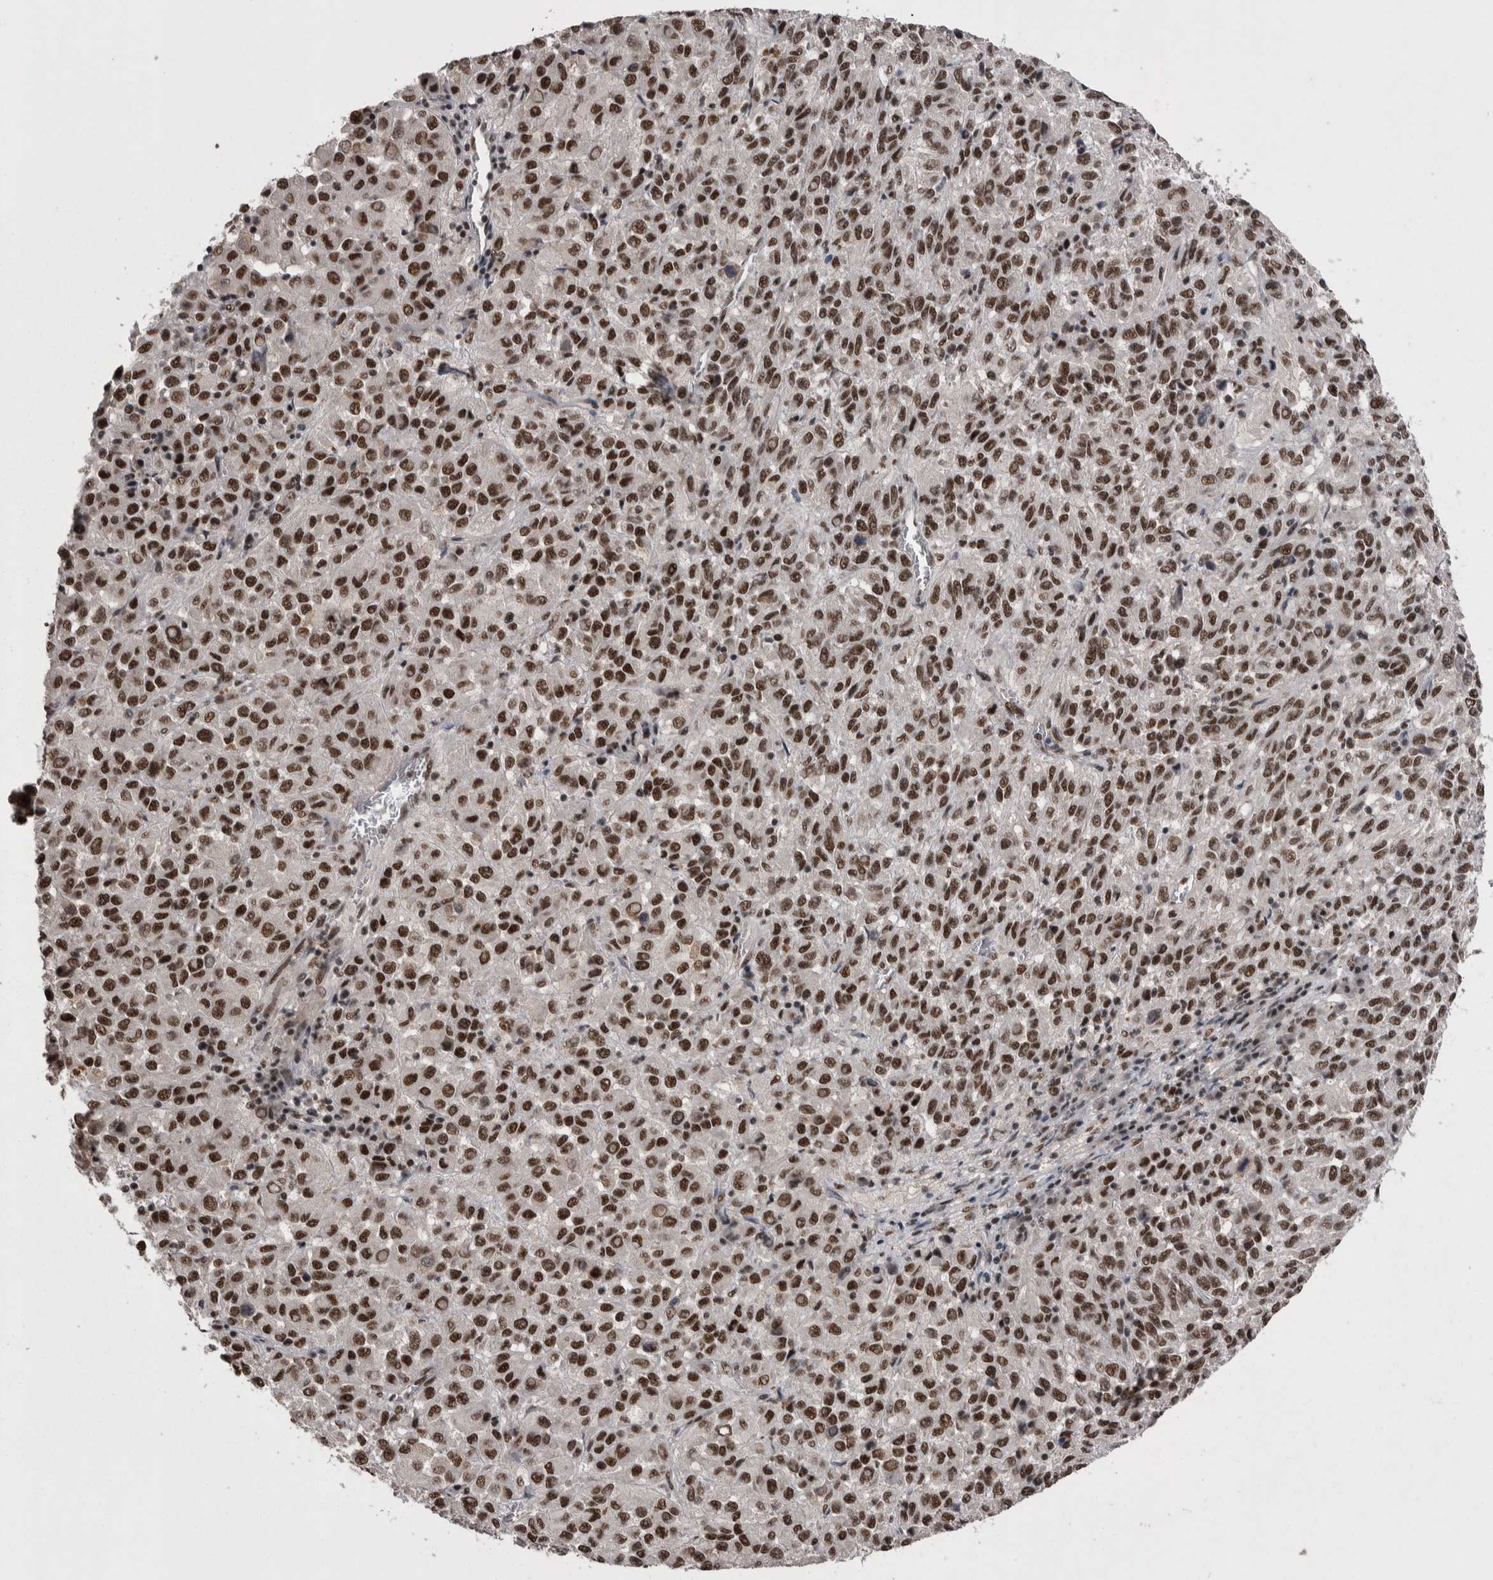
{"staining": {"intensity": "strong", "quantity": ">75%", "location": "nuclear"}, "tissue": "skin cancer", "cell_type": "Tumor cells", "image_type": "cancer", "snomed": [{"axis": "morphology", "description": "Squamous cell carcinoma, NOS"}, {"axis": "topography", "description": "Skin"}], "caption": "The micrograph reveals staining of skin squamous cell carcinoma, revealing strong nuclear protein staining (brown color) within tumor cells. Immunohistochemistry (ihc) stains the protein in brown and the nuclei are stained blue.", "gene": "DMTF1", "patient": {"sex": "female", "age": 73}}